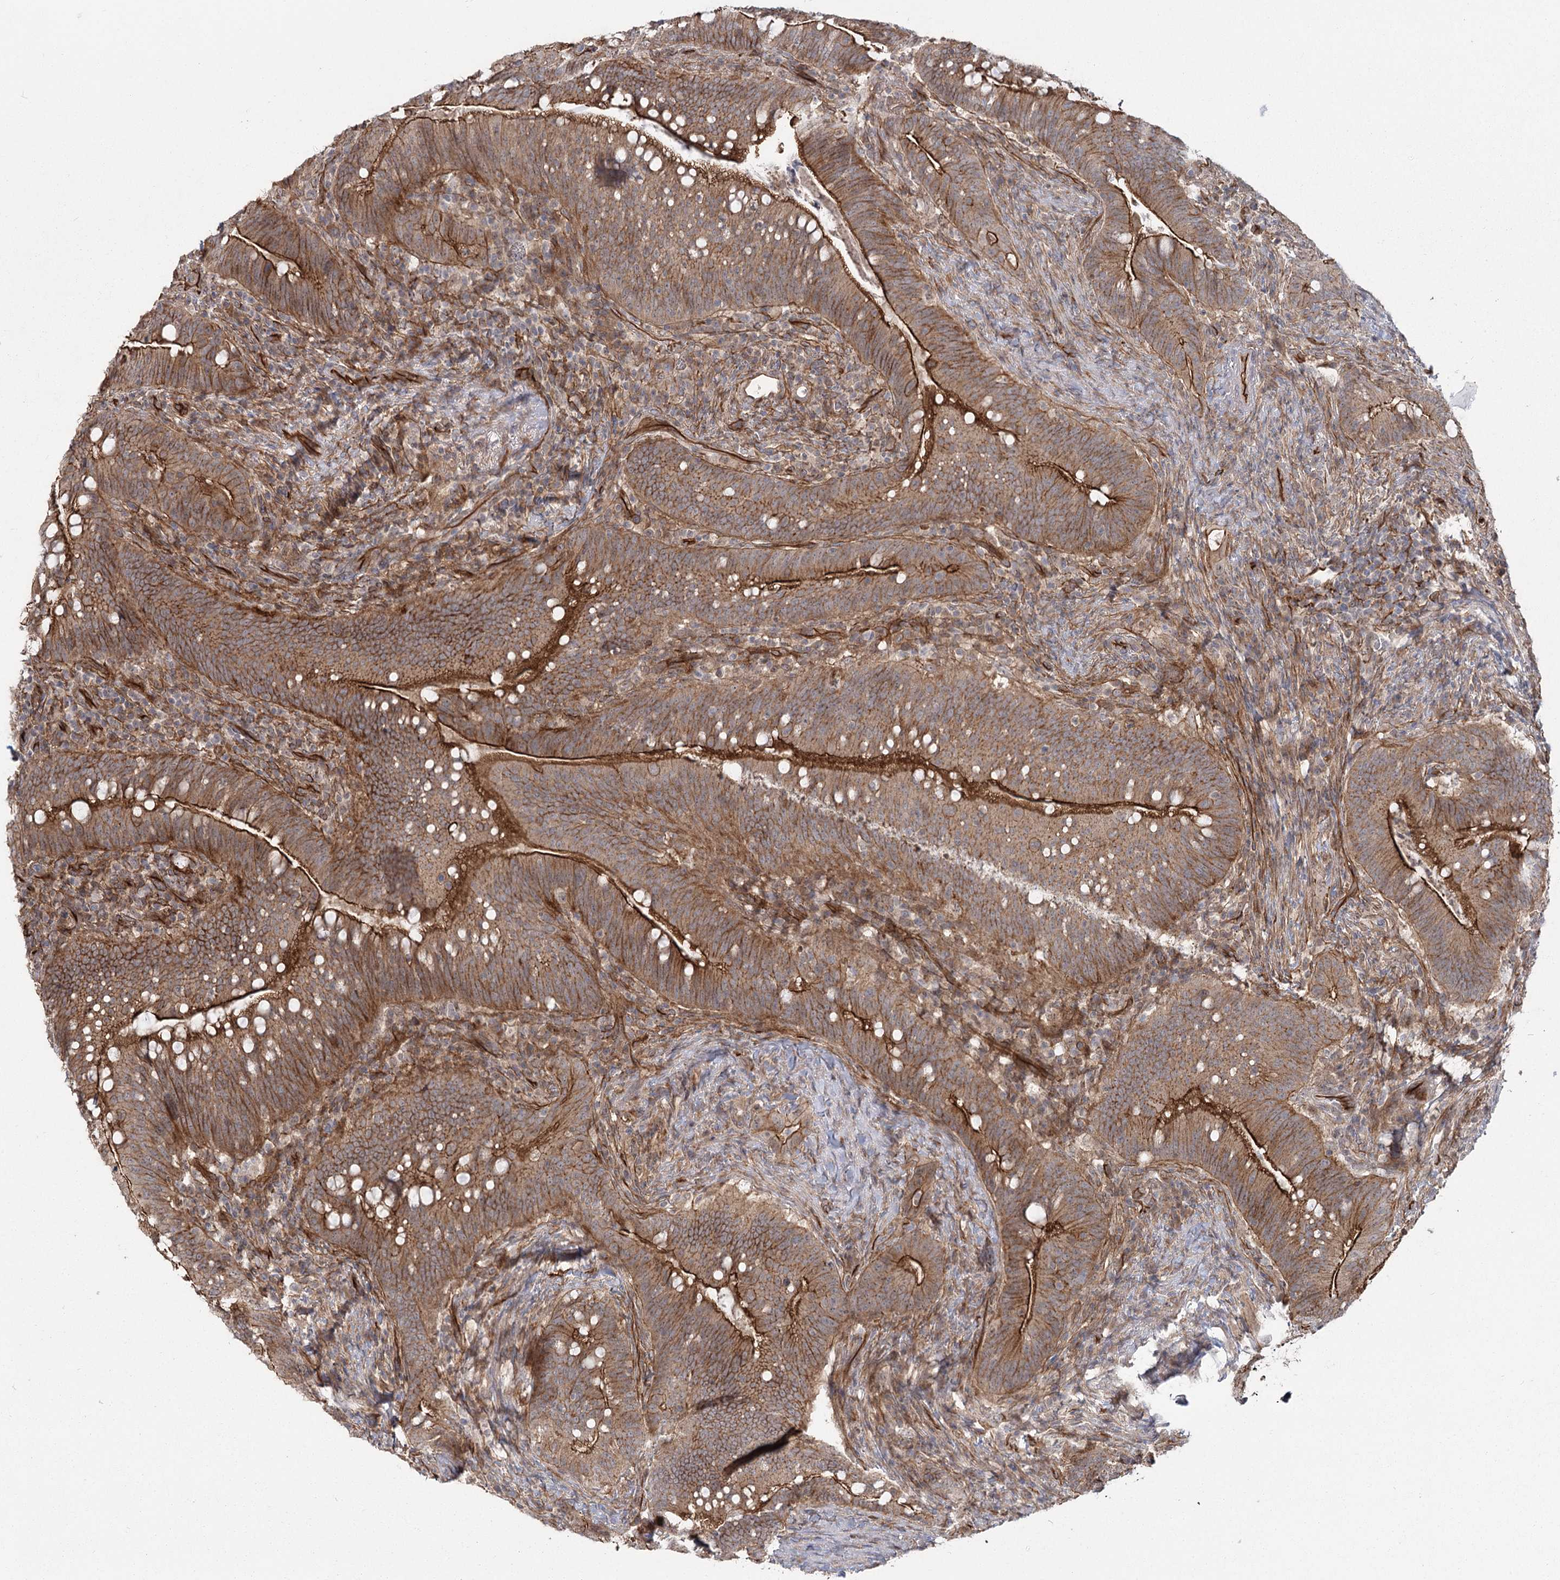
{"staining": {"intensity": "moderate", "quantity": ">75%", "location": "cytoplasmic/membranous"}, "tissue": "colorectal cancer", "cell_type": "Tumor cells", "image_type": "cancer", "snomed": [{"axis": "morphology", "description": "Adenocarcinoma, NOS"}, {"axis": "topography", "description": "Colon"}], "caption": "IHC (DAB (3,3'-diaminobenzidine)) staining of human colorectal cancer demonstrates moderate cytoplasmic/membranous protein staining in approximately >75% of tumor cells.", "gene": "RPP14", "patient": {"sex": "female", "age": 66}}